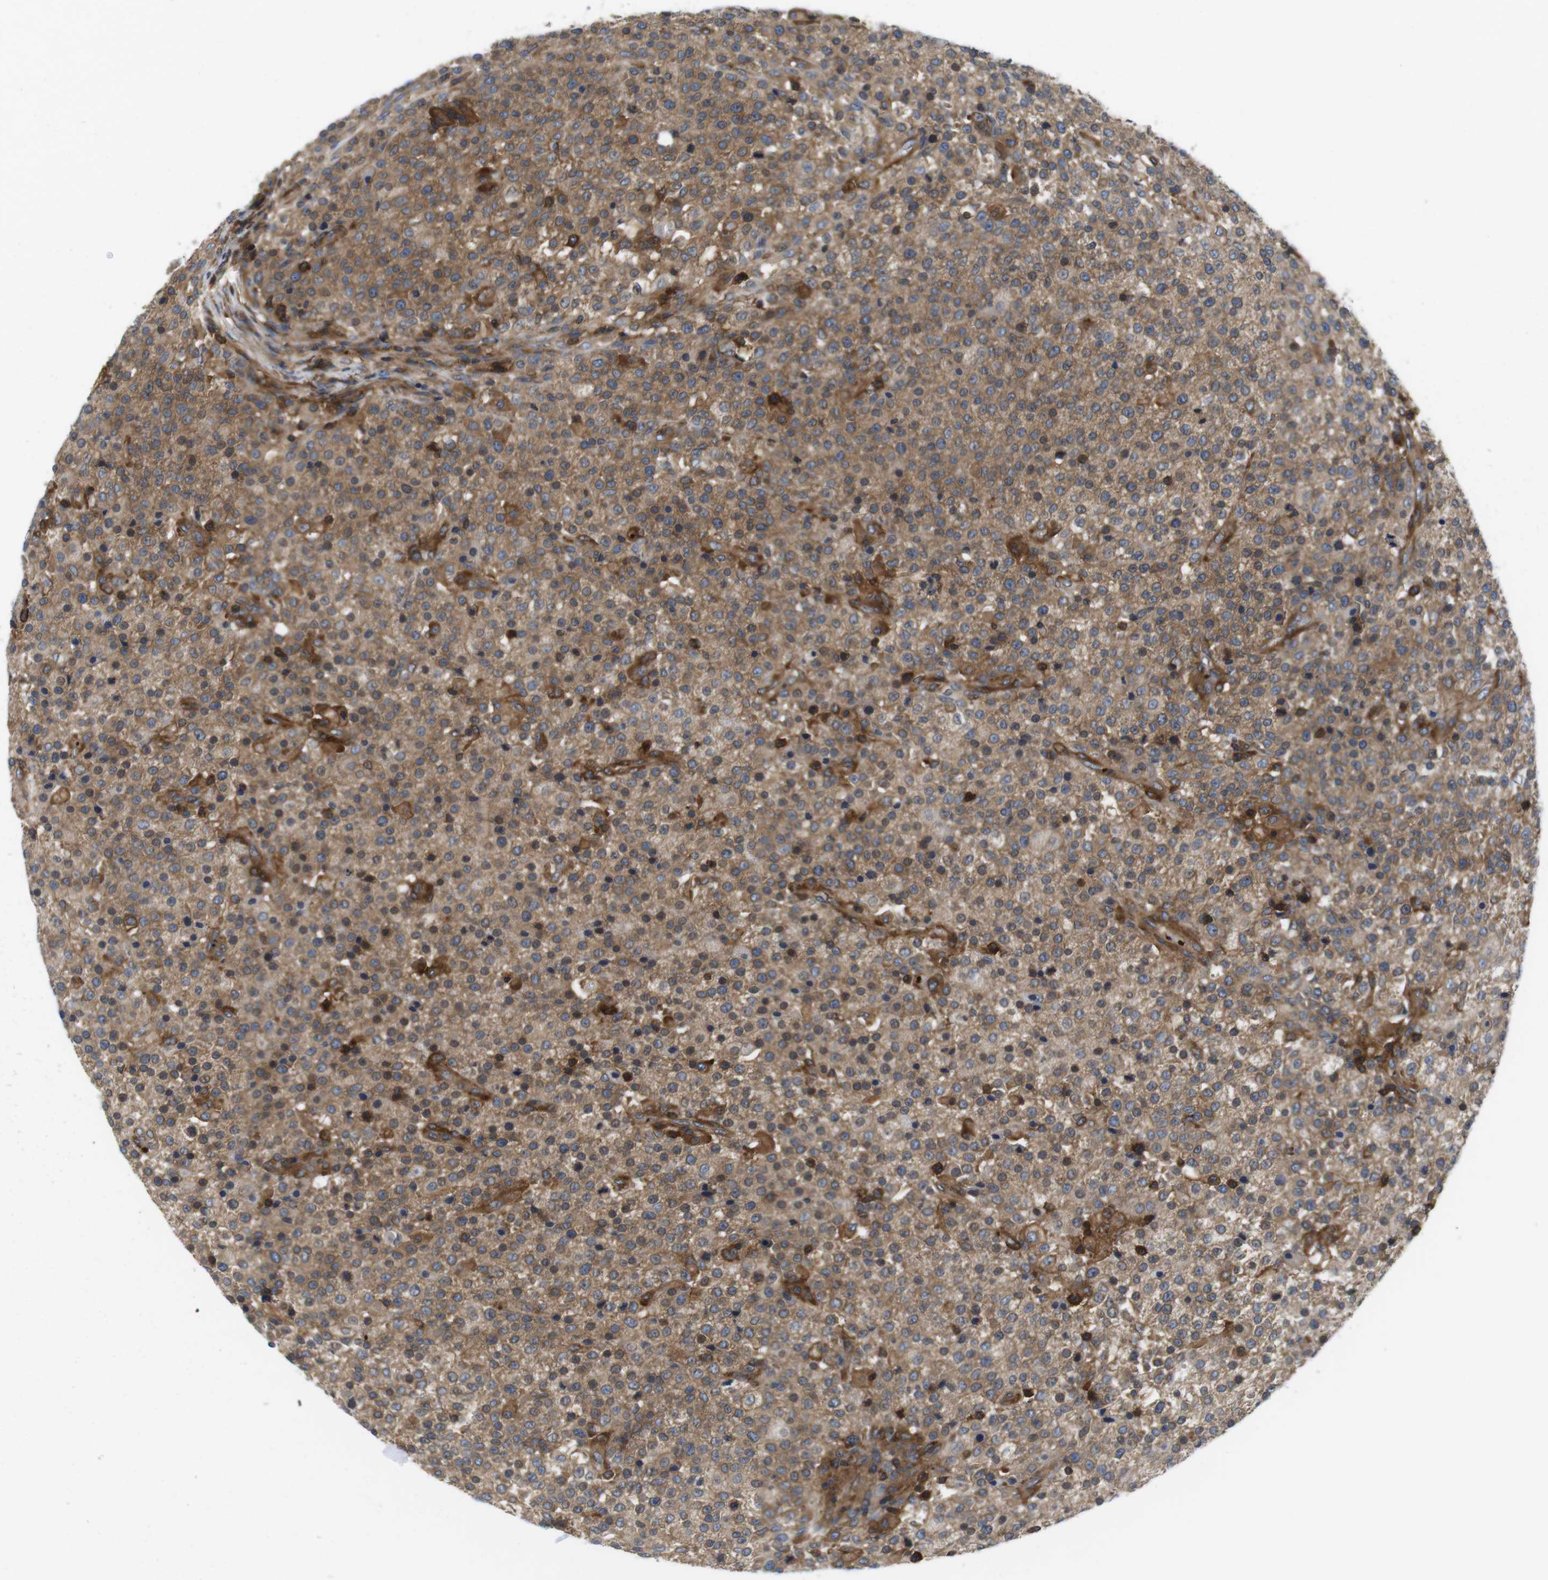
{"staining": {"intensity": "moderate", "quantity": ">75%", "location": "cytoplasmic/membranous"}, "tissue": "testis cancer", "cell_type": "Tumor cells", "image_type": "cancer", "snomed": [{"axis": "morphology", "description": "Seminoma, NOS"}, {"axis": "topography", "description": "Testis"}], "caption": "Immunohistochemistry image of testis seminoma stained for a protein (brown), which demonstrates medium levels of moderate cytoplasmic/membranous expression in about >75% of tumor cells.", "gene": "HERPUD2", "patient": {"sex": "male", "age": 59}}